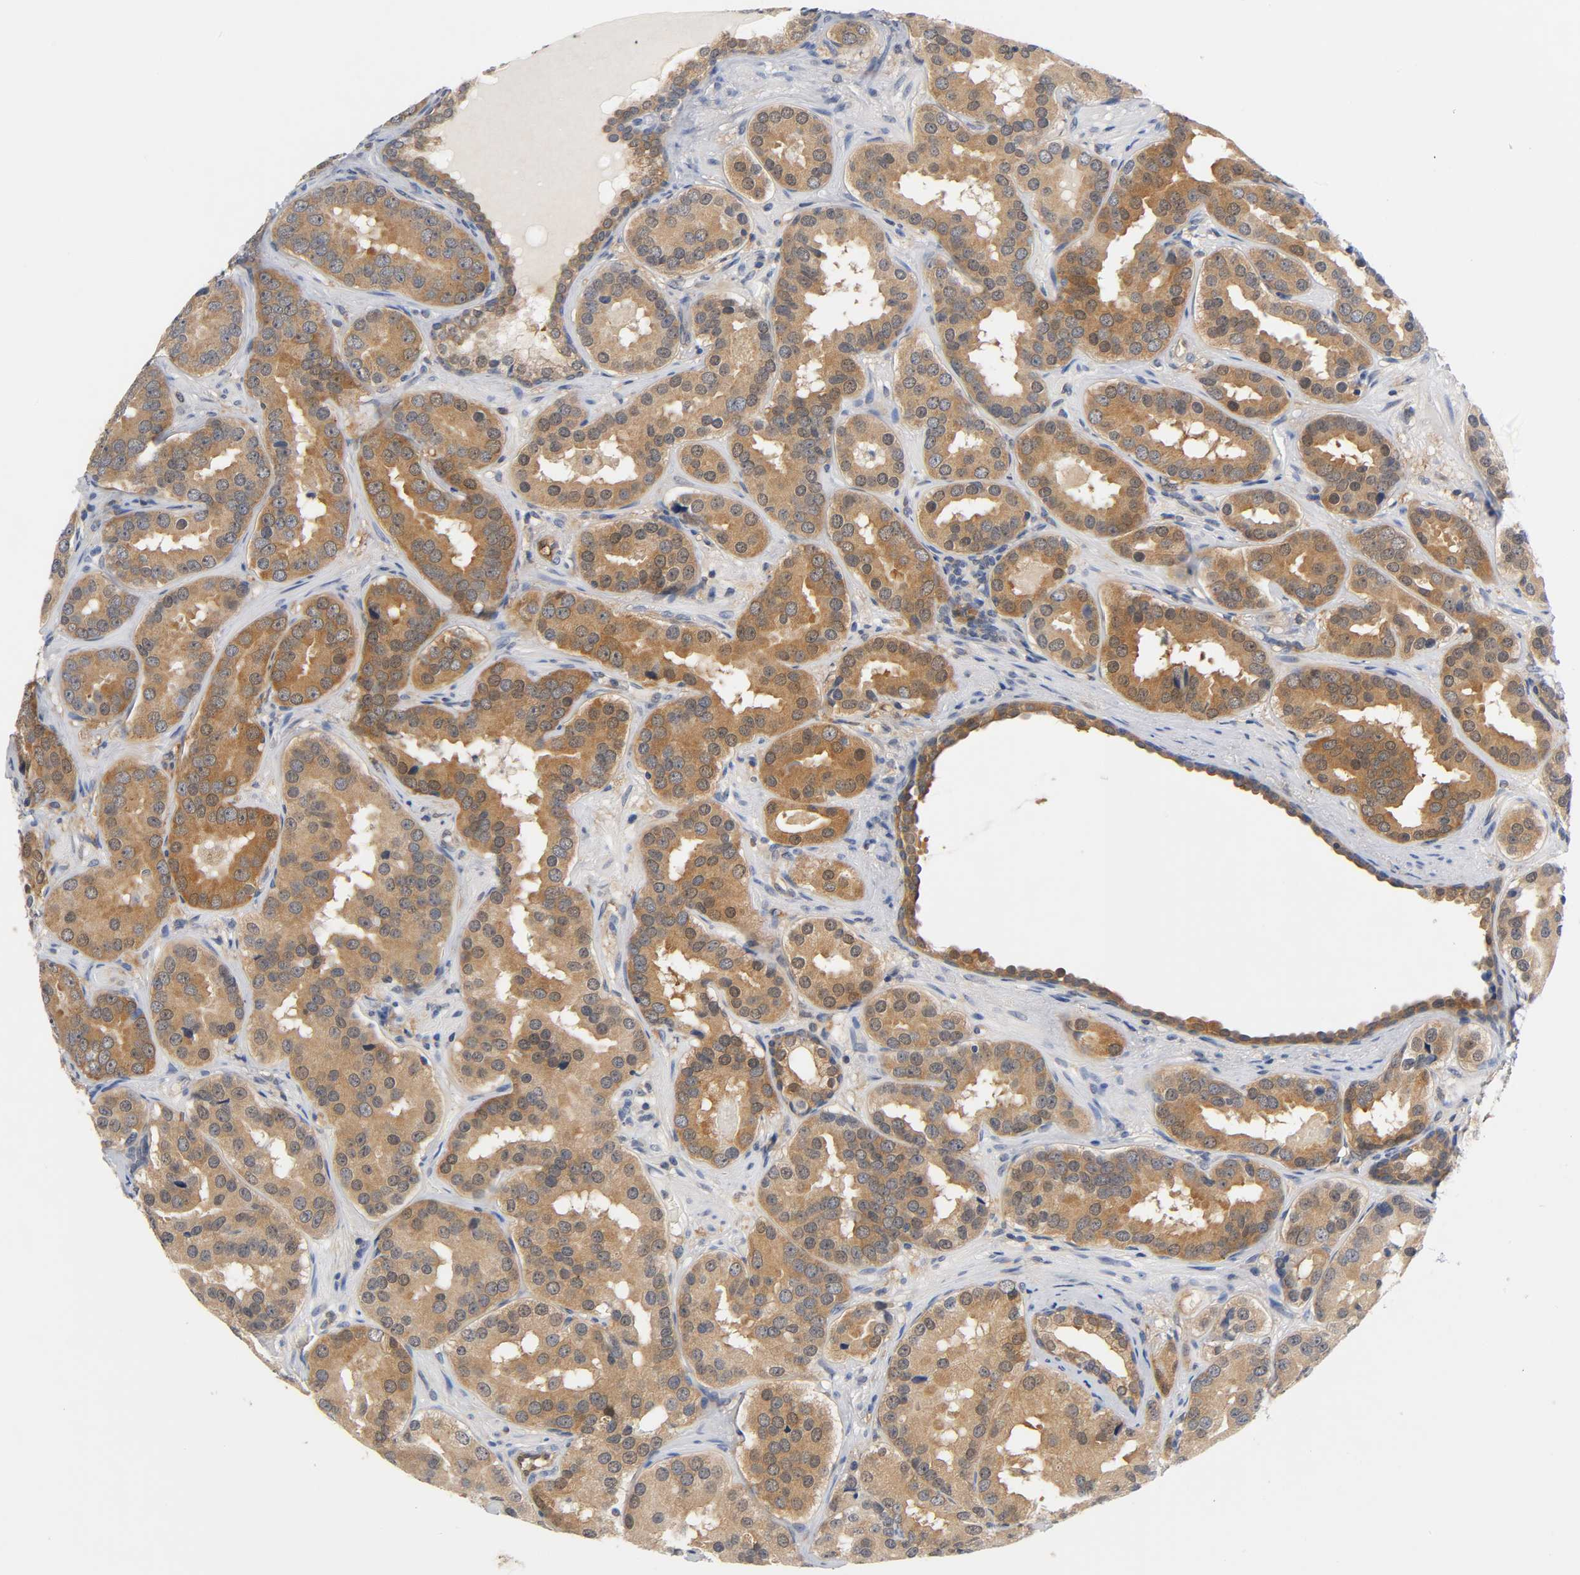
{"staining": {"intensity": "moderate", "quantity": ">75%", "location": "cytoplasmic/membranous"}, "tissue": "prostate cancer", "cell_type": "Tumor cells", "image_type": "cancer", "snomed": [{"axis": "morphology", "description": "Adenocarcinoma, Low grade"}, {"axis": "topography", "description": "Prostate"}], "caption": "Moderate cytoplasmic/membranous staining for a protein is present in about >75% of tumor cells of low-grade adenocarcinoma (prostate) using immunohistochemistry (IHC).", "gene": "FYN", "patient": {"sex": "male", "age": 59}}